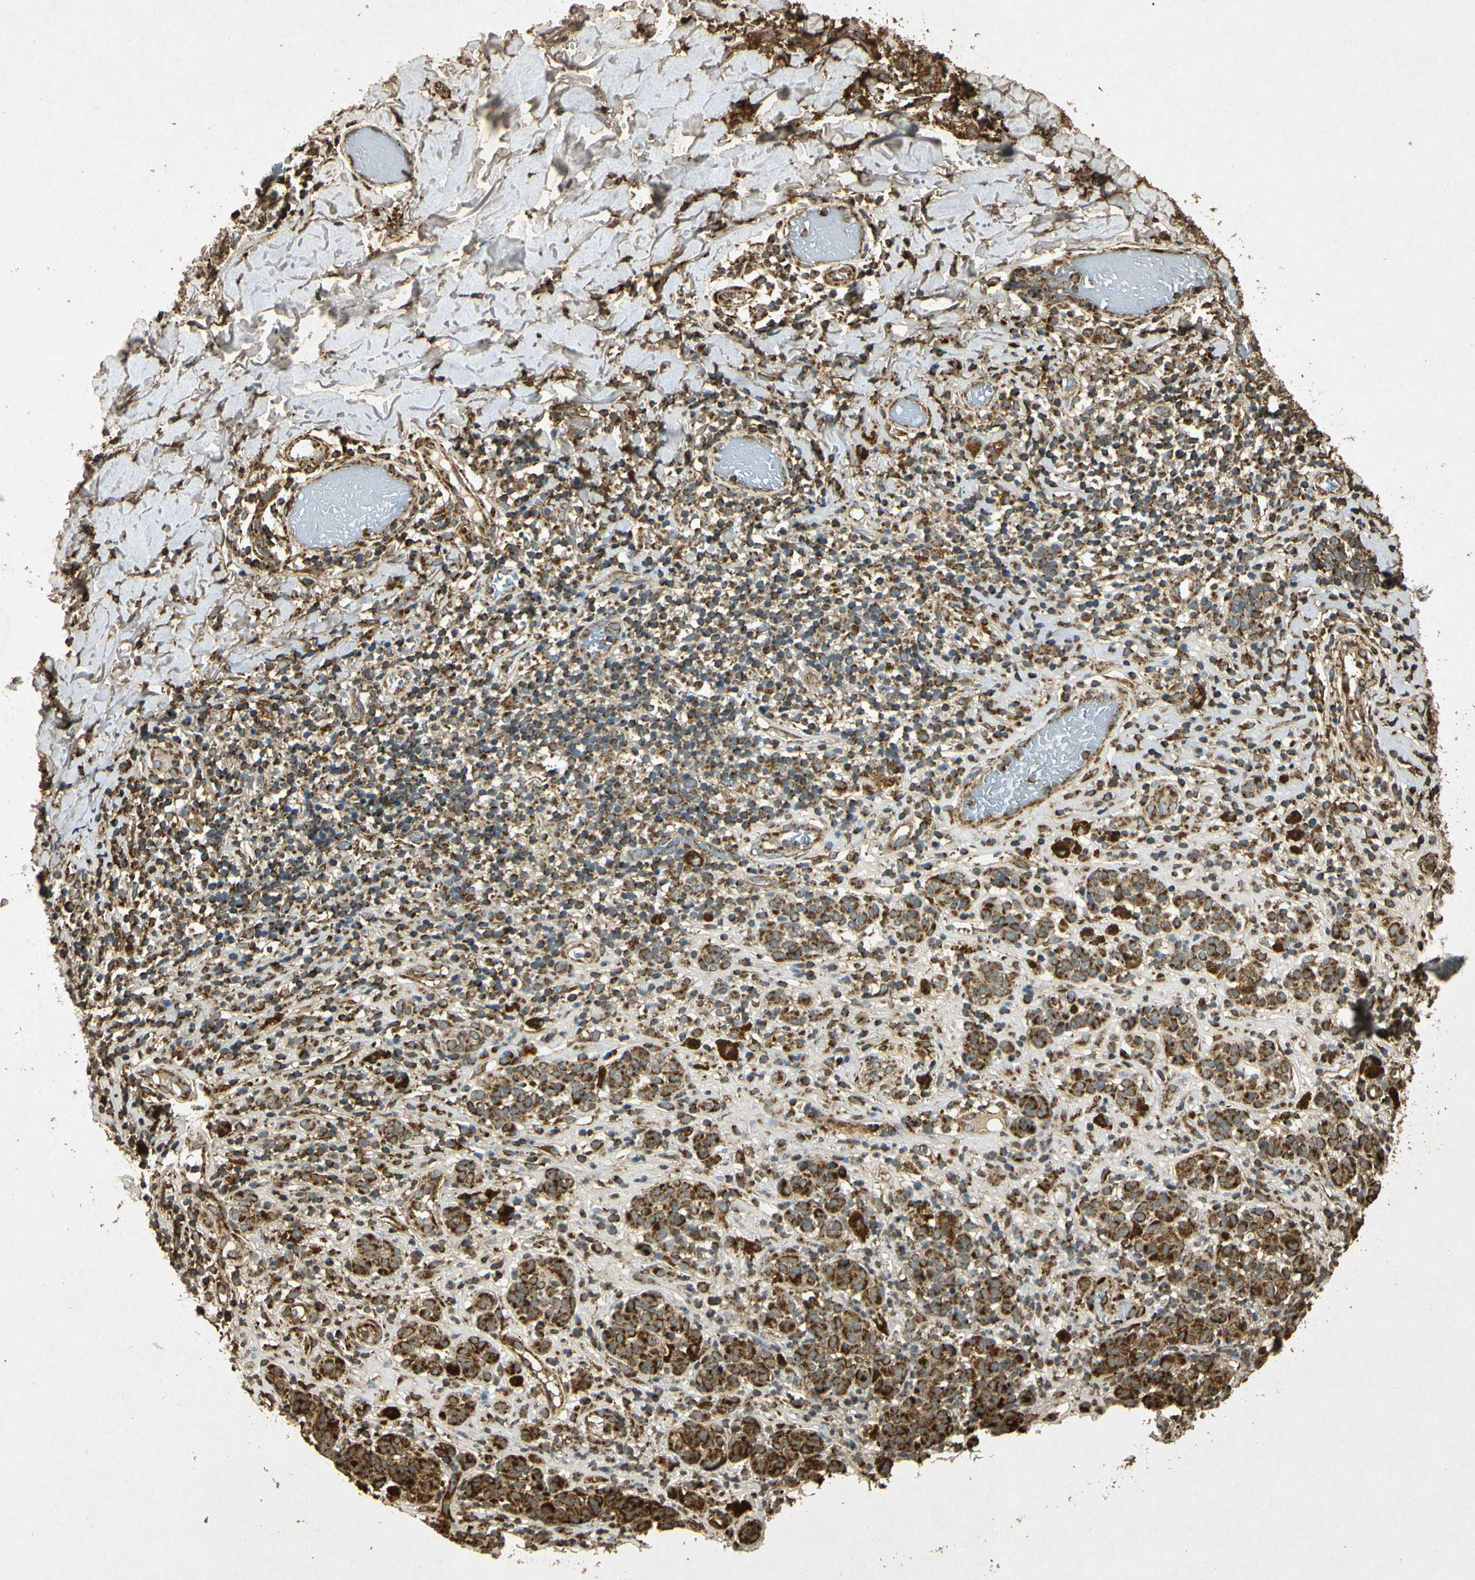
{"staining": {"intensity": "moderate", "quantity": ">75%", "location": "cytoplasmic/membranous"}, "tissue": "melanoma", "cell_type": "Tumor cells", "image_type": "cancer", "snomed": [{"axis": "morphology", "description": "Malignant melanoma, NOS"}, {"axis": "topography", "description": "Skin"}], "caption": "Tumor cells exhibit medium levels of moderate cytoplasmic/membranous positivity in approximately >75% of cells in human melanoma.", "gene": "PRDX3", "patient": {"sex": "male", "age": 64}}